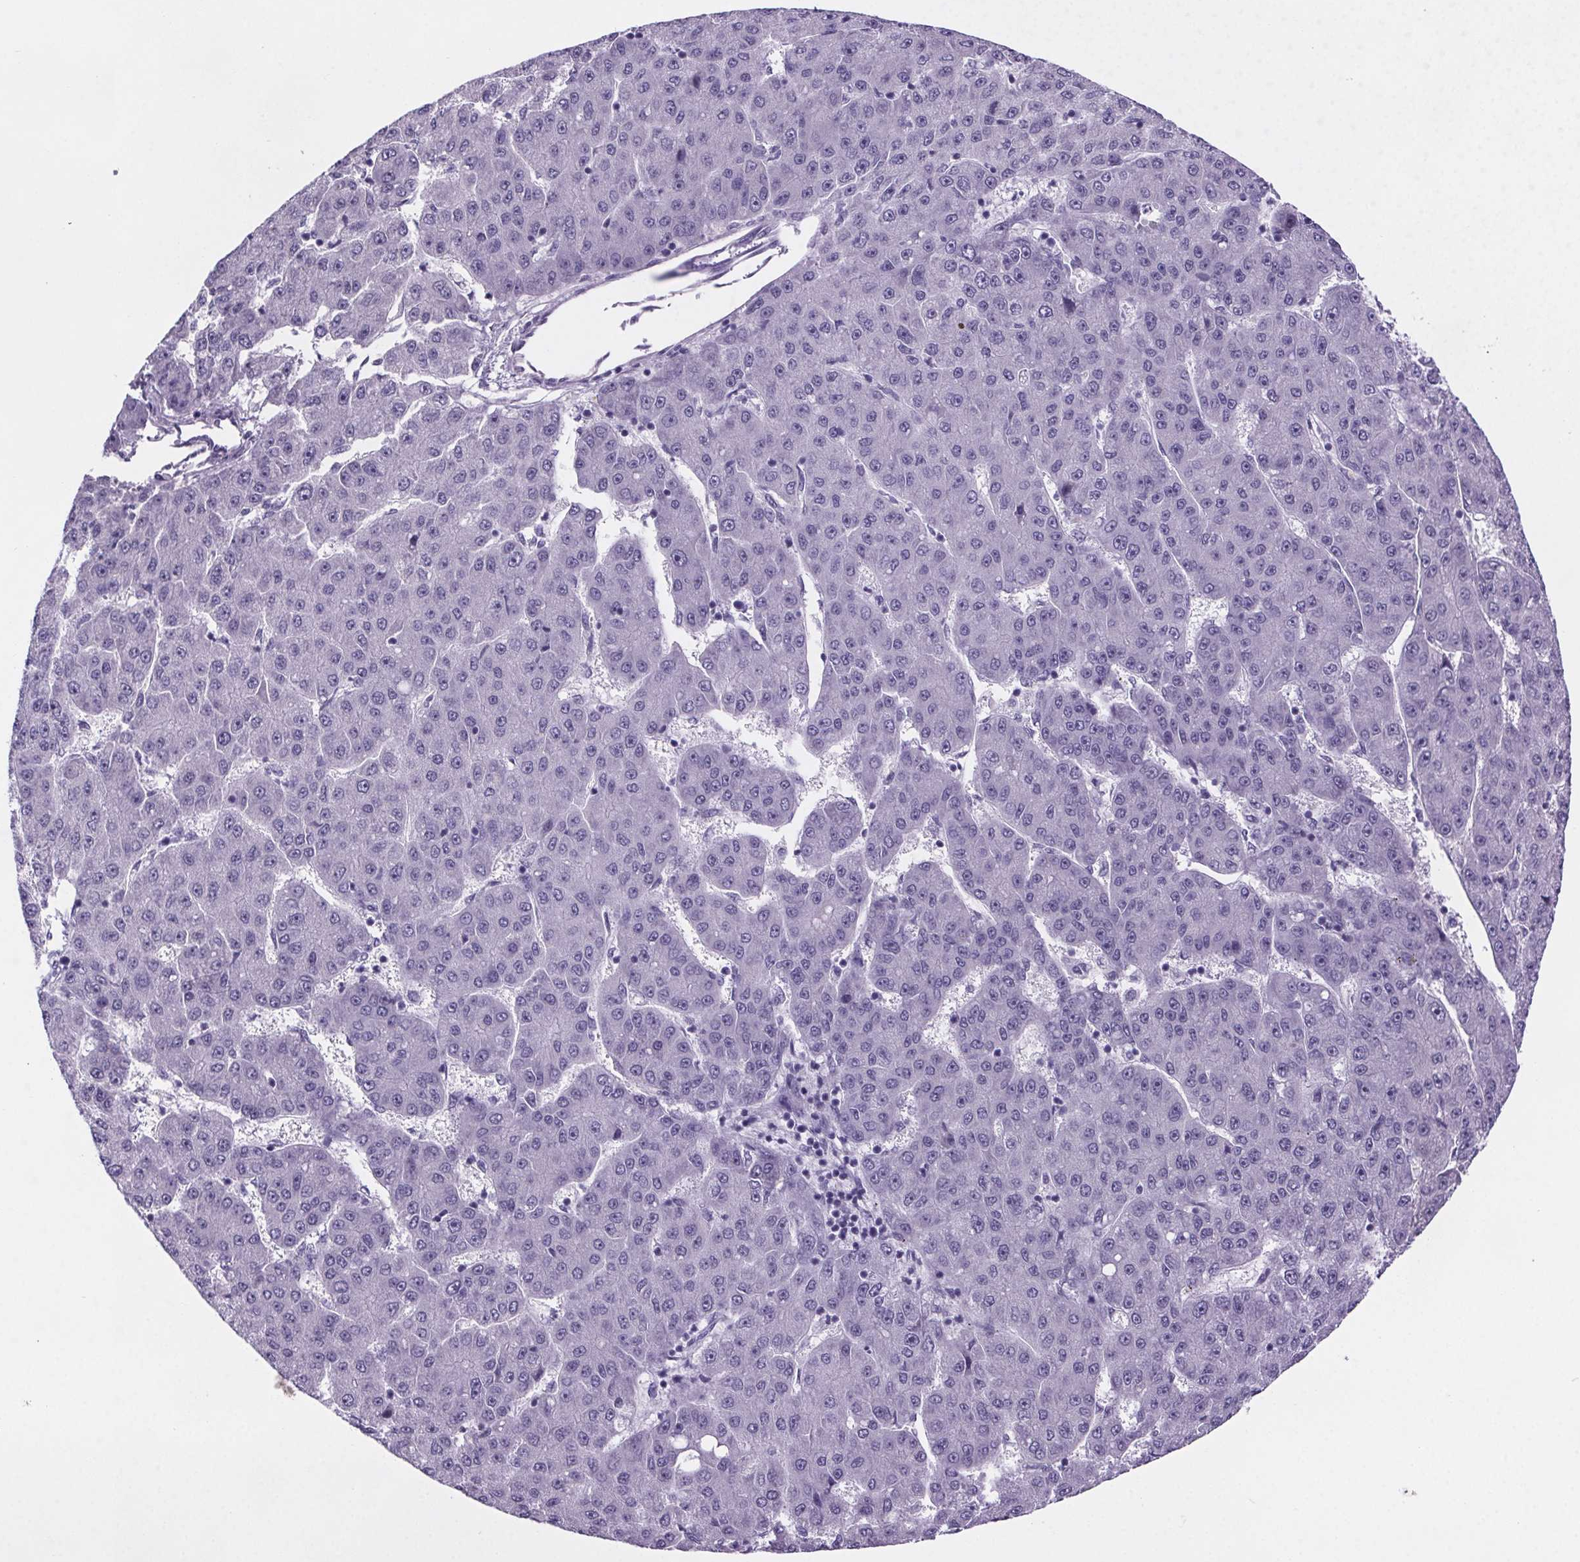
{"staining": {"intensity": "negative", "quantity": "none", "location": "none"}, "tissue": "liver cancer", "cell_type": "Tumor cells", "image_type": "cancer", "snomed": [{"axis": "morphology", "description": "Carcinoma, Hepatocellular, NOS"}, {"axis": "topography", "description": "Liver"}], "caption": "Liver hepatocellular carcinoma was stained to show a protein in brown. There is no significant positivity in tumor cells.", "gene": "CUBN", "patient": {"sex": "male", "age": 67}}